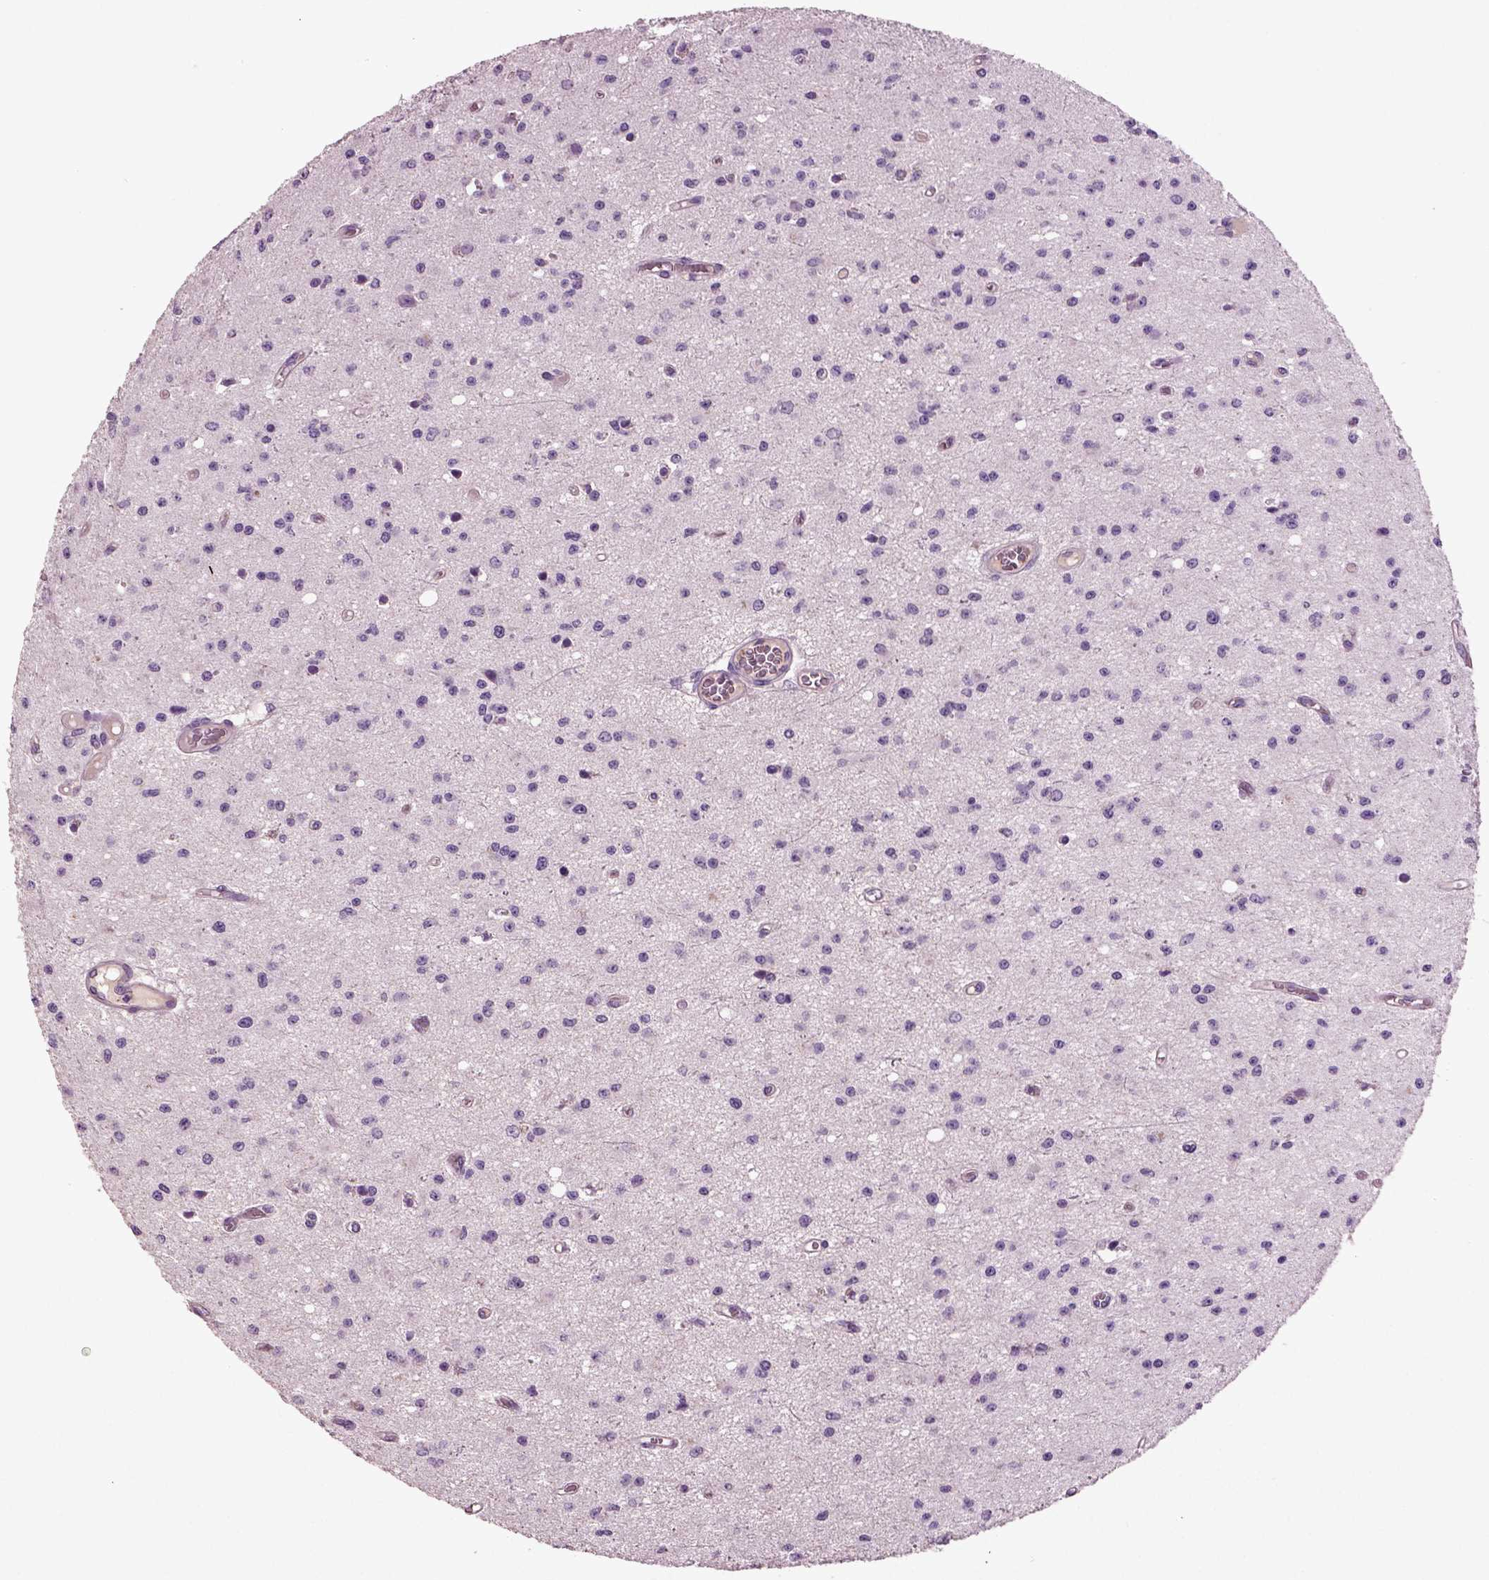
{"staining": {"intensity": "negative", "quantity": "none", "location": "none"}, "tissue": "glioma", "cell_type": "Tumor cells", "image_type": "cancer", "snomed": [{"axis": "morphology", "description": "Glioma, malignant, Low grade"}, {"axis": "topography", "description": "Brain"}], "caption": "A high-resolution histopathology image shows IHC staining of glioma, which exhibits no significant expression in tumor cells. (DAB (3,3'-diaminobenzidine) immunohistochemistry visualized using brightfield microscopy, high magnification).", "gene": "DEFB118", "patient": {"sex": "female", "age": 45}}